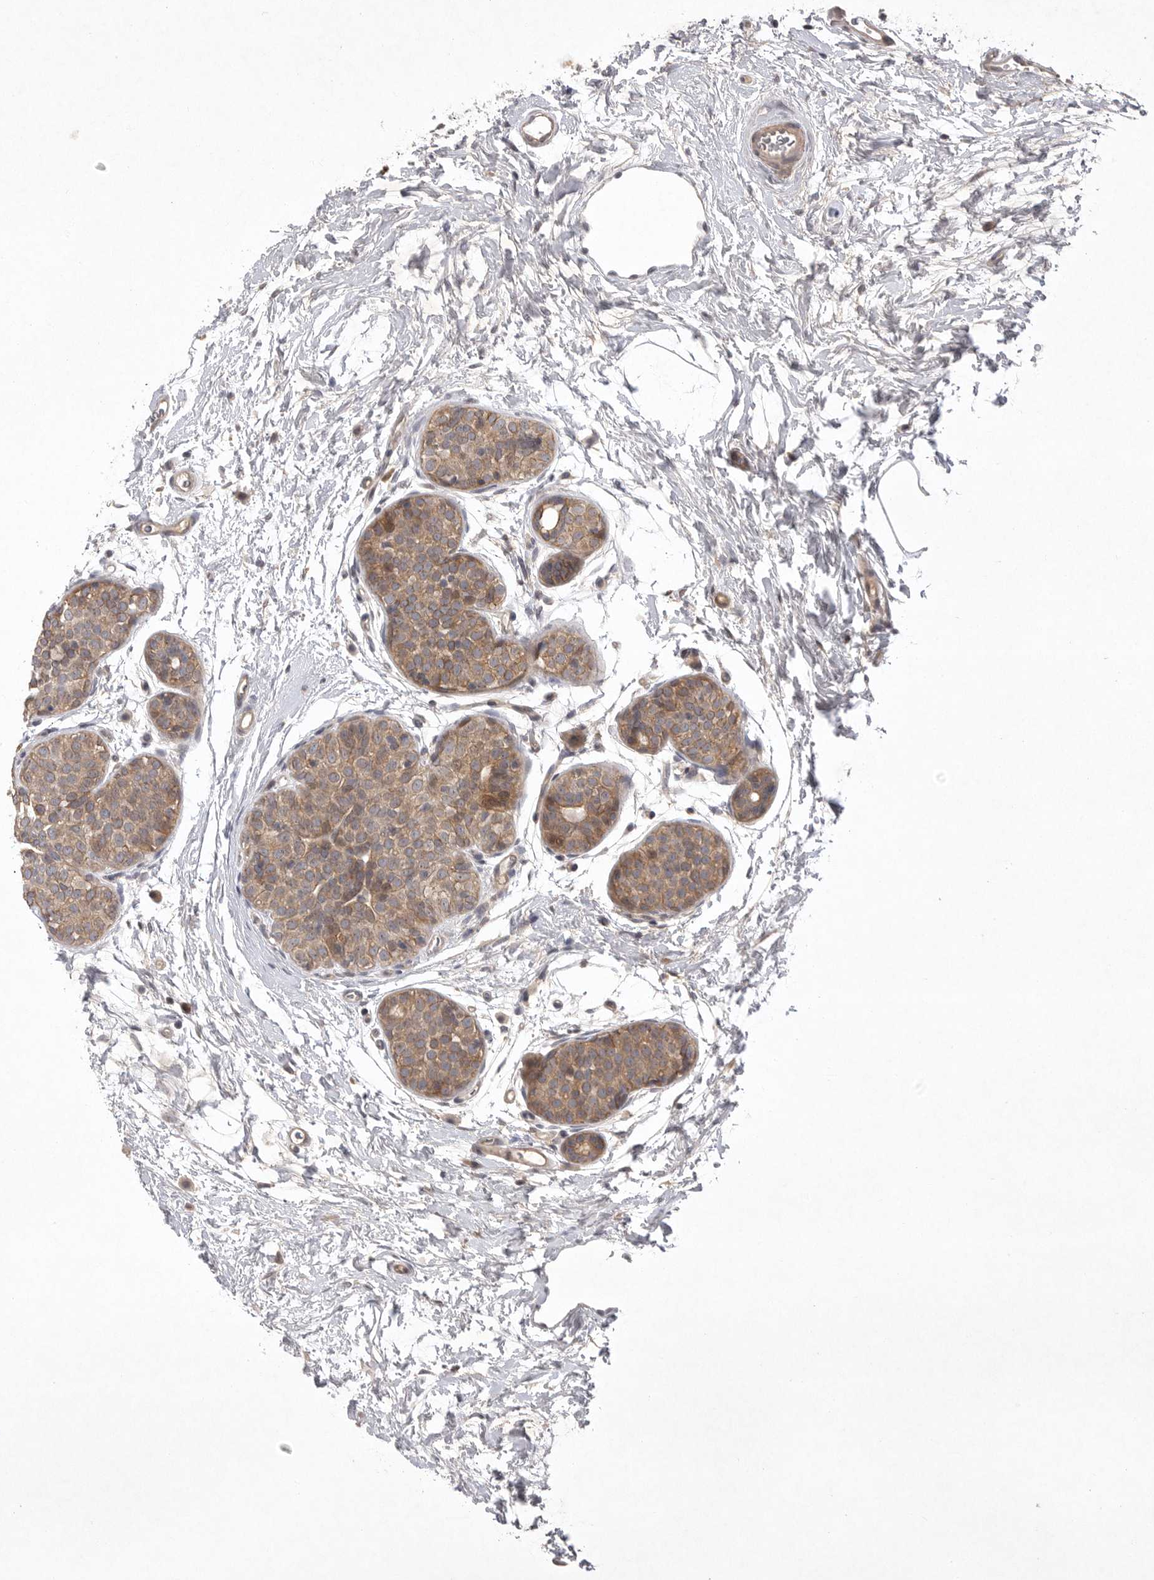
{"staining": {"intensity": "weak", "quantity": ">75%", "location": "cytoplasmic/membranous"}, "tissue": "breast cancer", "cell_type": "Tumor cells", "image_type": "cancer", "snomed": [{"axis": "morphology", "description": "Lobular carcinoma, in situ"}, {"axis": "morphology", "description": "Lobular carcinoma"}, {"axis": "topography", "description": "Breast"}], "caption": "Immunohistochemical staining of breast cancer (lobular carcinoma in situ) demonstrates weak cytoplasmic/membranous protein expression in approximately >75% of tumor cells. The staining was performed using DAB (3,3'-diaminobenzidine), with brown indicating positive protein expression. Nuclei are stained blue with hematoxylin.", "gene": "UBE3D", "patient": {"sex": "female", "age": 41}}